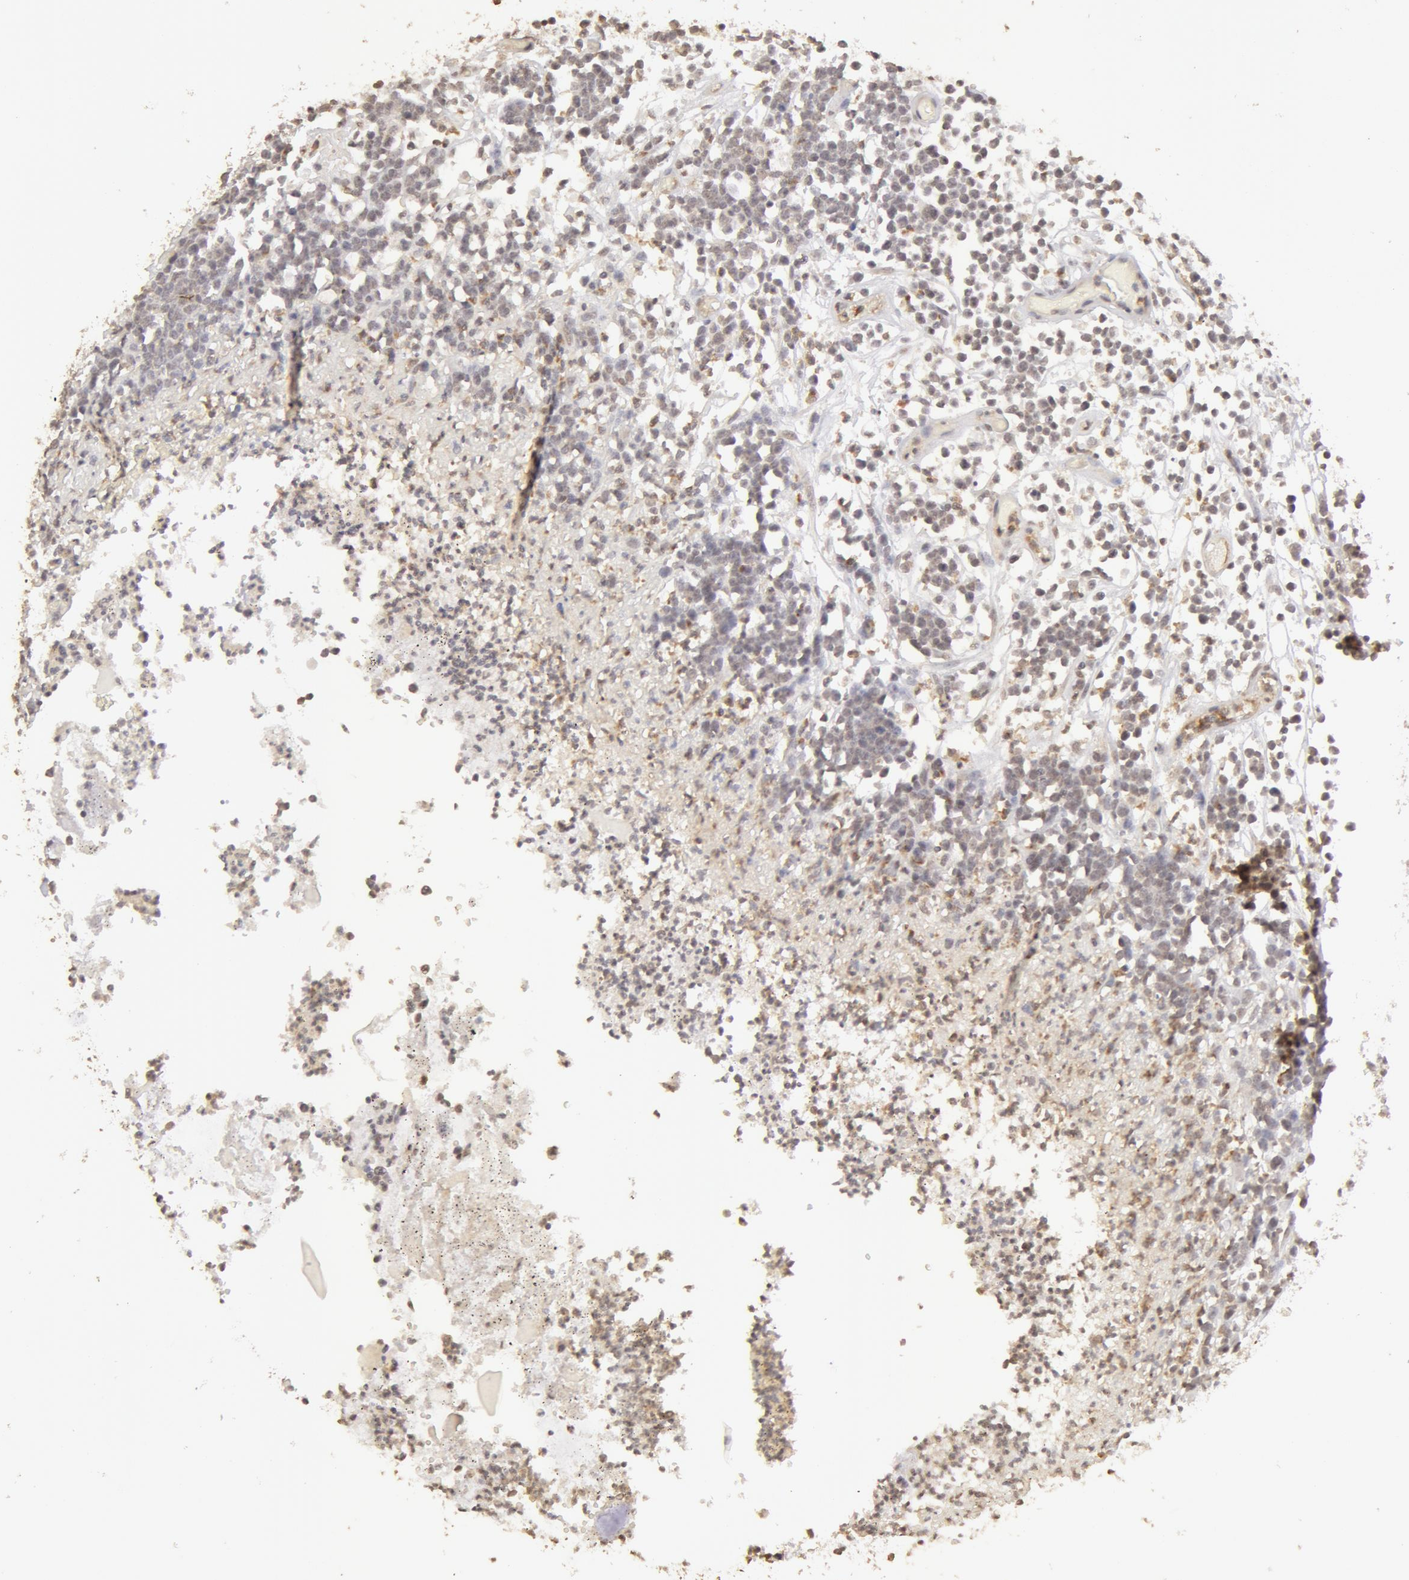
{"staining": {"intensity": "negative", "quantity": "none", "location": "none"}, "tissue": "lymphoma", "cell_type": "Tumor cells", "image_type": "cancer", "snomed": [{"axis": "morphology", "description": "Malignant lymphoma, non-Hodgkin's type, High grade"}, {"axis": "topography", "description": "Colon"}], "caption": "Immunohistochemistry of human lymphoma reveals no expression in tumor cells.", "gene": "ADAM10", "patient": {"sex": "male", "age": 82}}